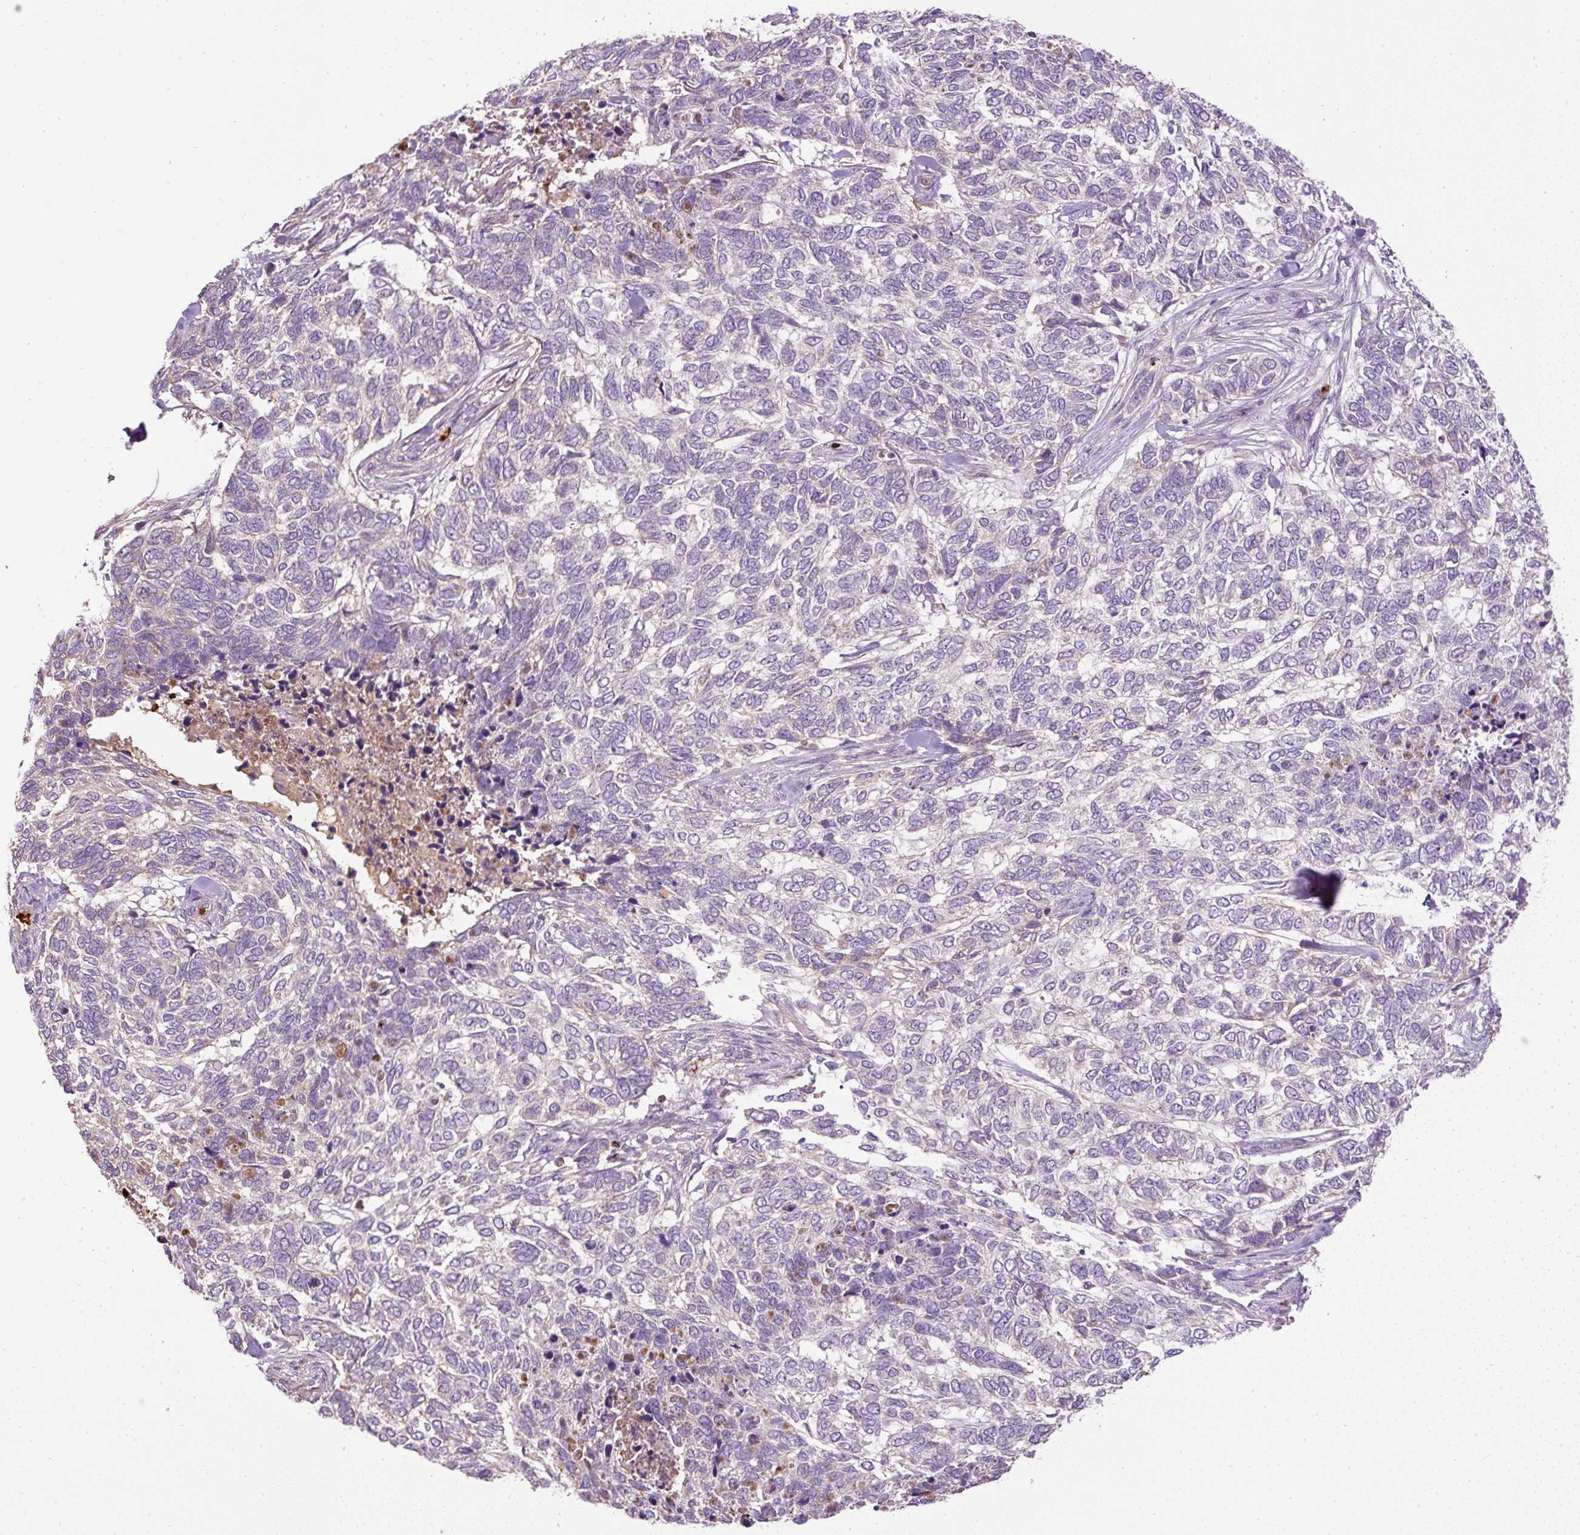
{"staining": {"intensity": "negative", "quantity": "none", "location": "none"}, "tissue": "skin cancer", "cell_type": "Tumor cells", "image_type": "cancer", "snomed": [{"axis": "morphology", "description": "Basal cell carcinoma"}, {"axis": "topography", "description": "Skin"}], "caption": "Micrograph shows no significant protein expression in tumor cells of skin cancer. Brightfield microscopy of immunohistochemistry stained with DAB (brown) and hematoxylin (blue), captured at high magnification.", "gene": "CXCL13", "patient": {"sex": "female", "age": 65}}